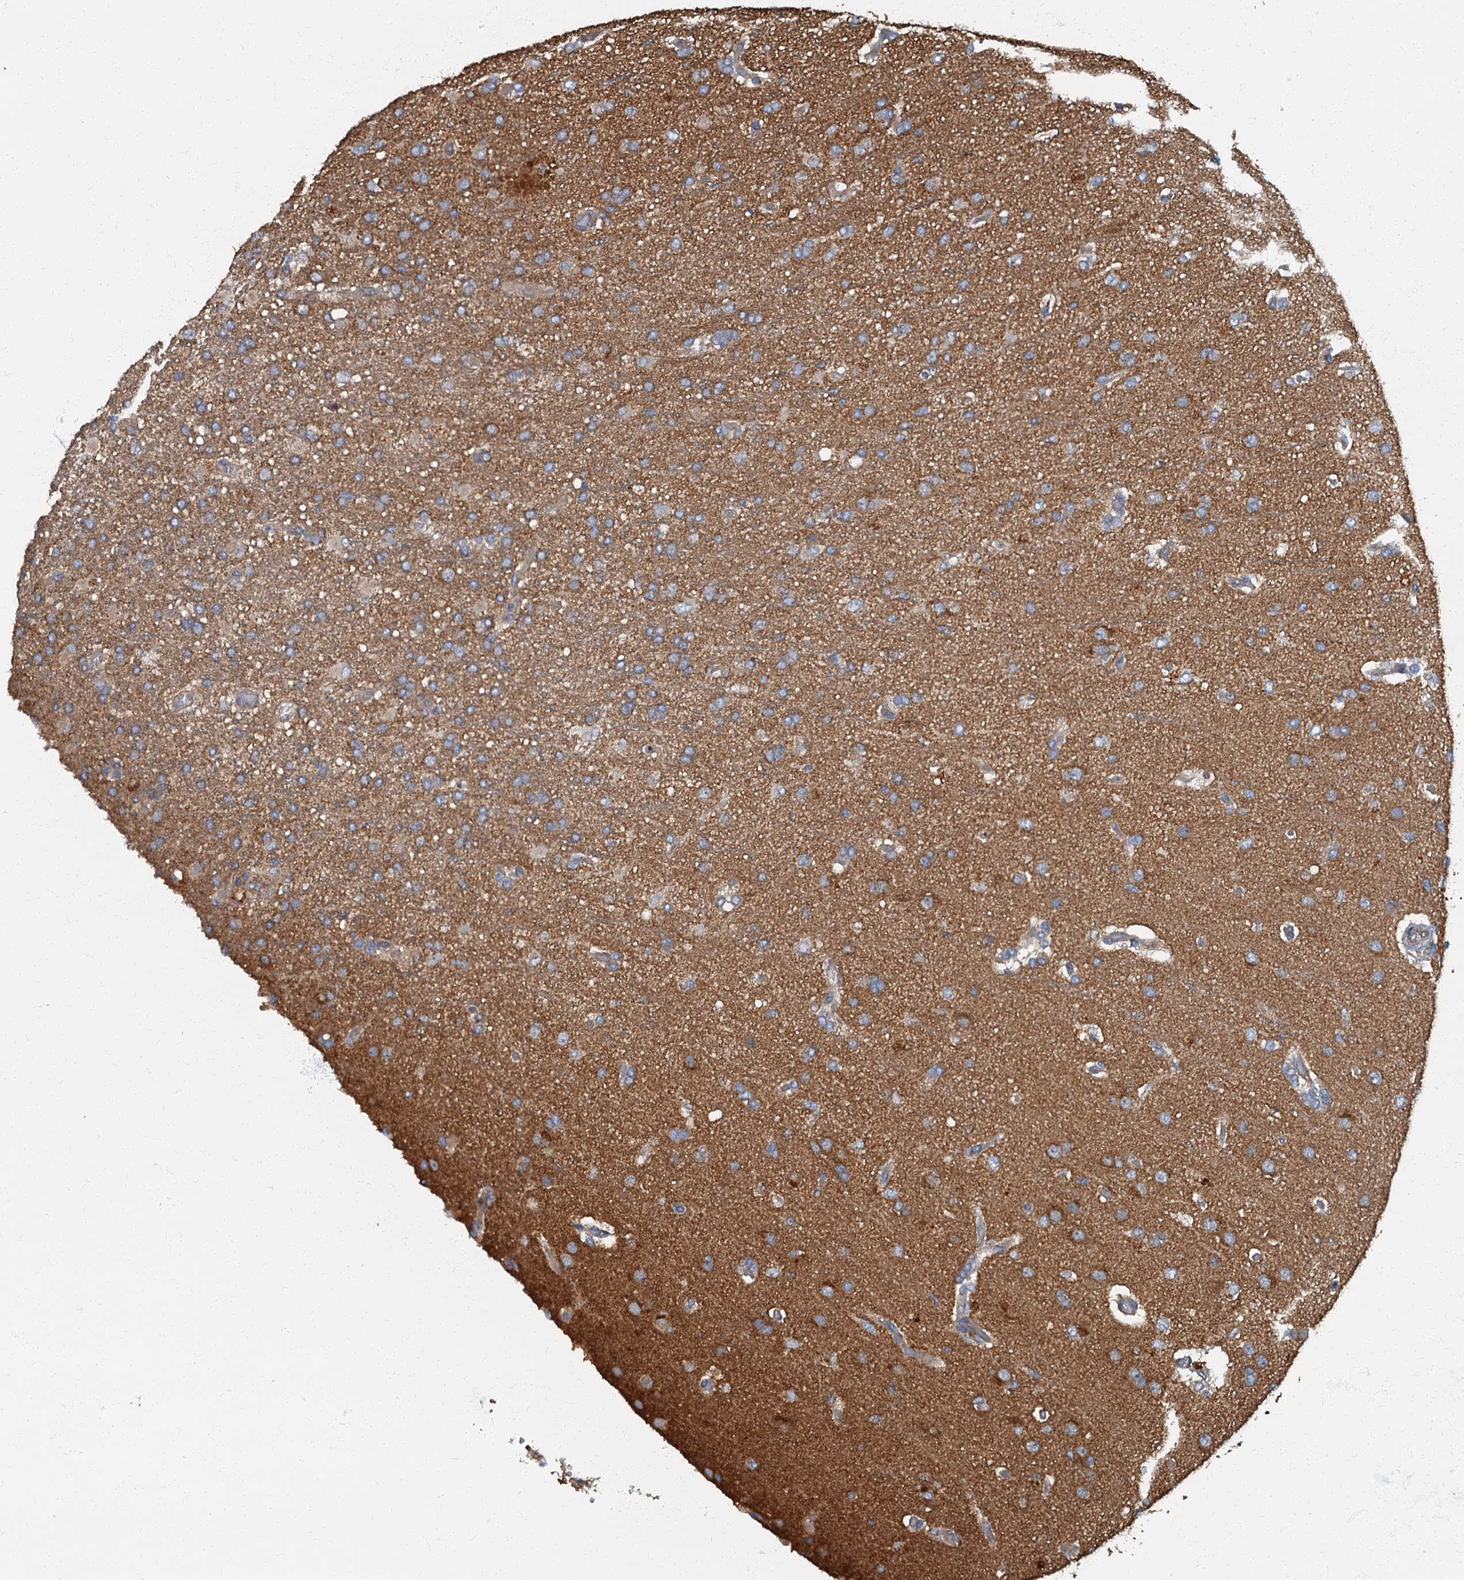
{"staining": {"intensity": "moderate", "quantity": ">75%", "location": "cytoplasmic/membranous"}, "tissue": "glioma", "cell_type": "Tumor cells", "image_type": "cancer", "snomed": [{"axis": "morphology", "description": "Glioma, malignant, High grade"}, {"axis": "topography", "description": "Brain"}], "caption": "An image of human glioma stained for a protein demonstrates moderate cytoplasmic/membranous brown staining in tumor cells. The staining was performed using DAB to visualize the protein expression in brown, while the nuclei were stained in blue with hematoxylin (Magnification: 20x).", "gene": "ARL11", "patient": {"sex": "female", "age": 74}}